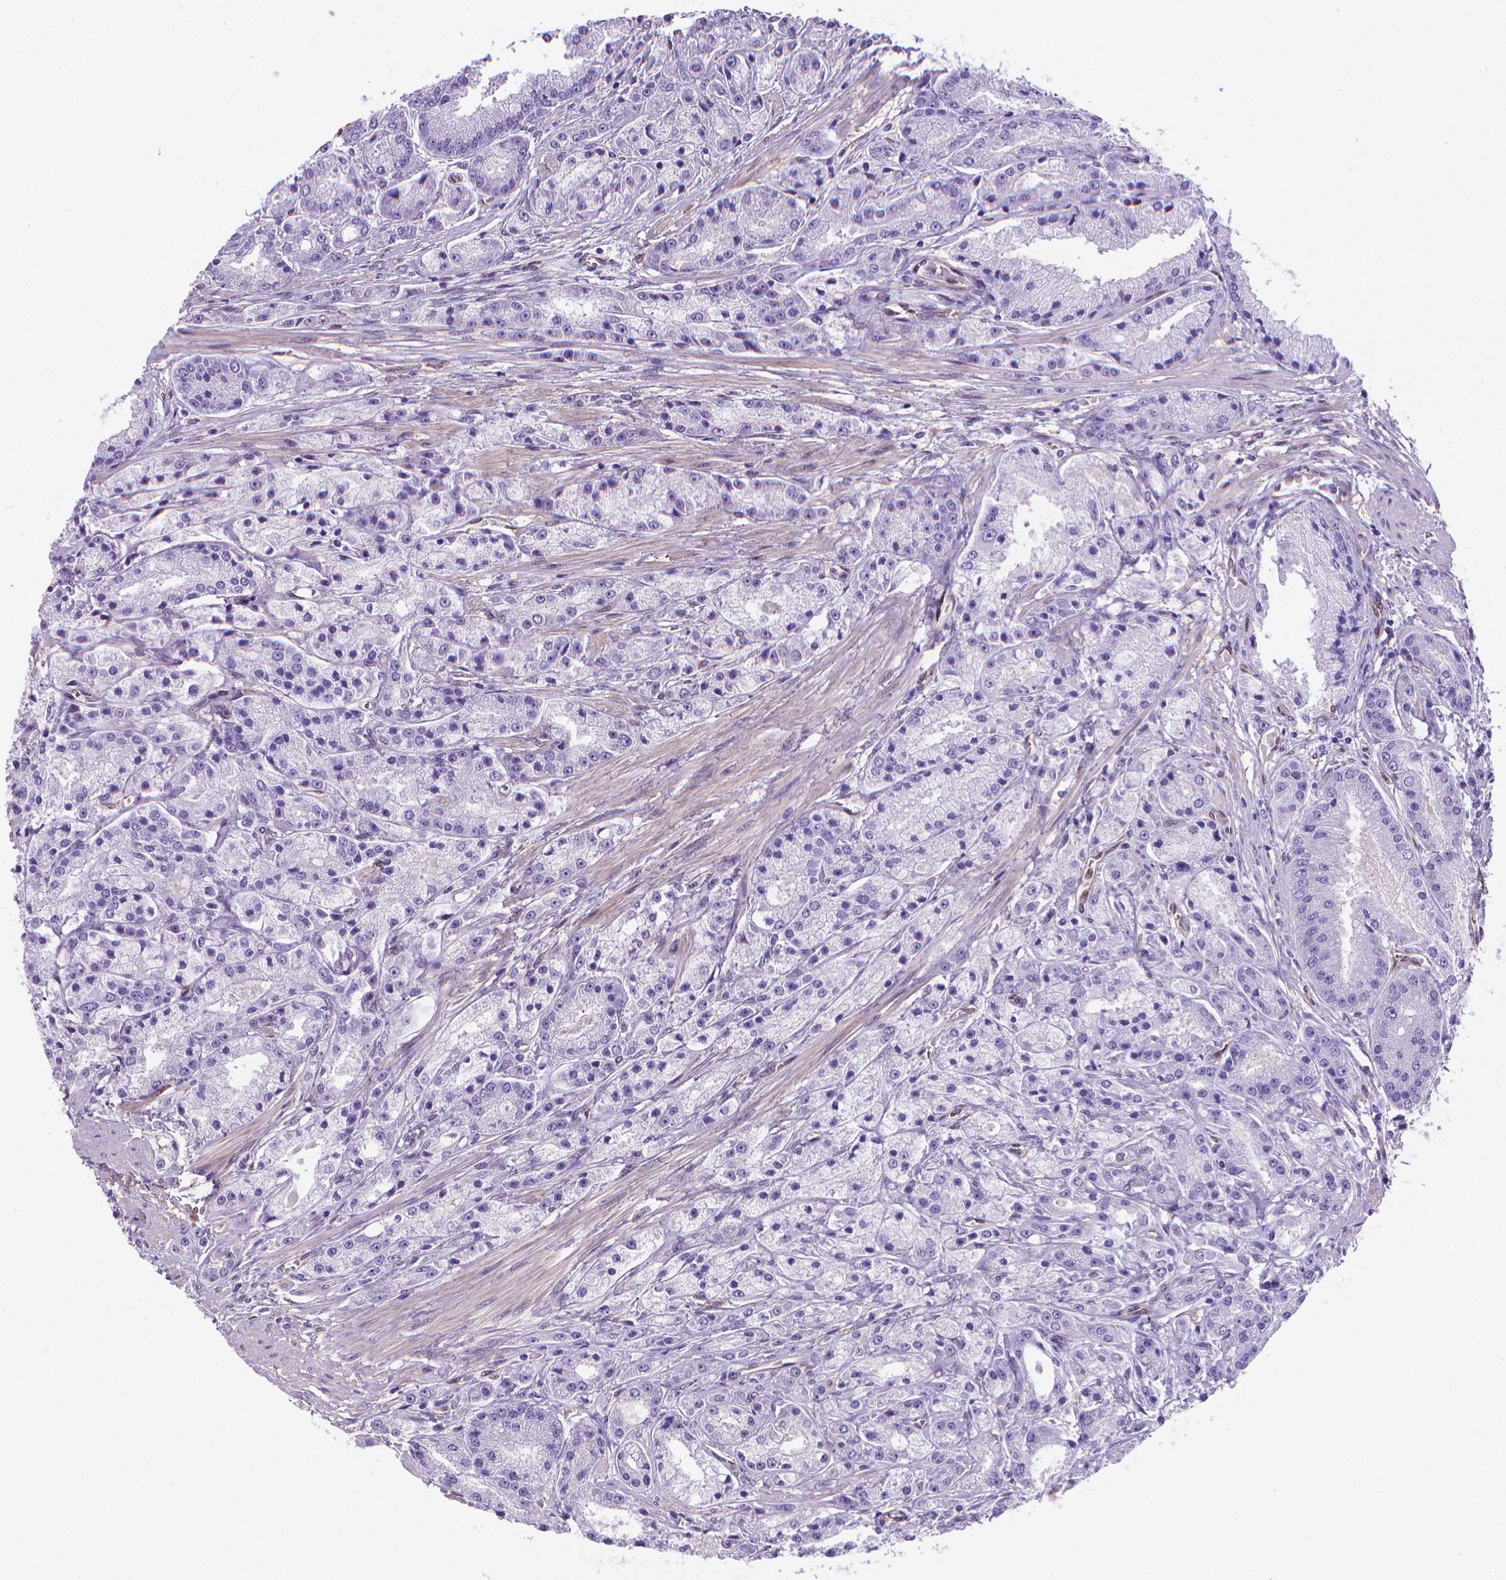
{"staining": {"intensity": "negative", "quantity": "none", "location": "none"}, "tissue": "prostate cancer", "cell_type": "Tumor cells", "image_type": "cancer", "snomed": [{"axis": "morphology", "description": "Adenocarcinoma, High grade"}, {"axis": "topography", "description": "Prostate"}], "caption": "Micrograph shows no significant protein positivity in tumor cells of prostate cancer (high-grade adenocarcinoma).", "gene": "CLIC4", "patient": {"sex": "male", "age": 67}}